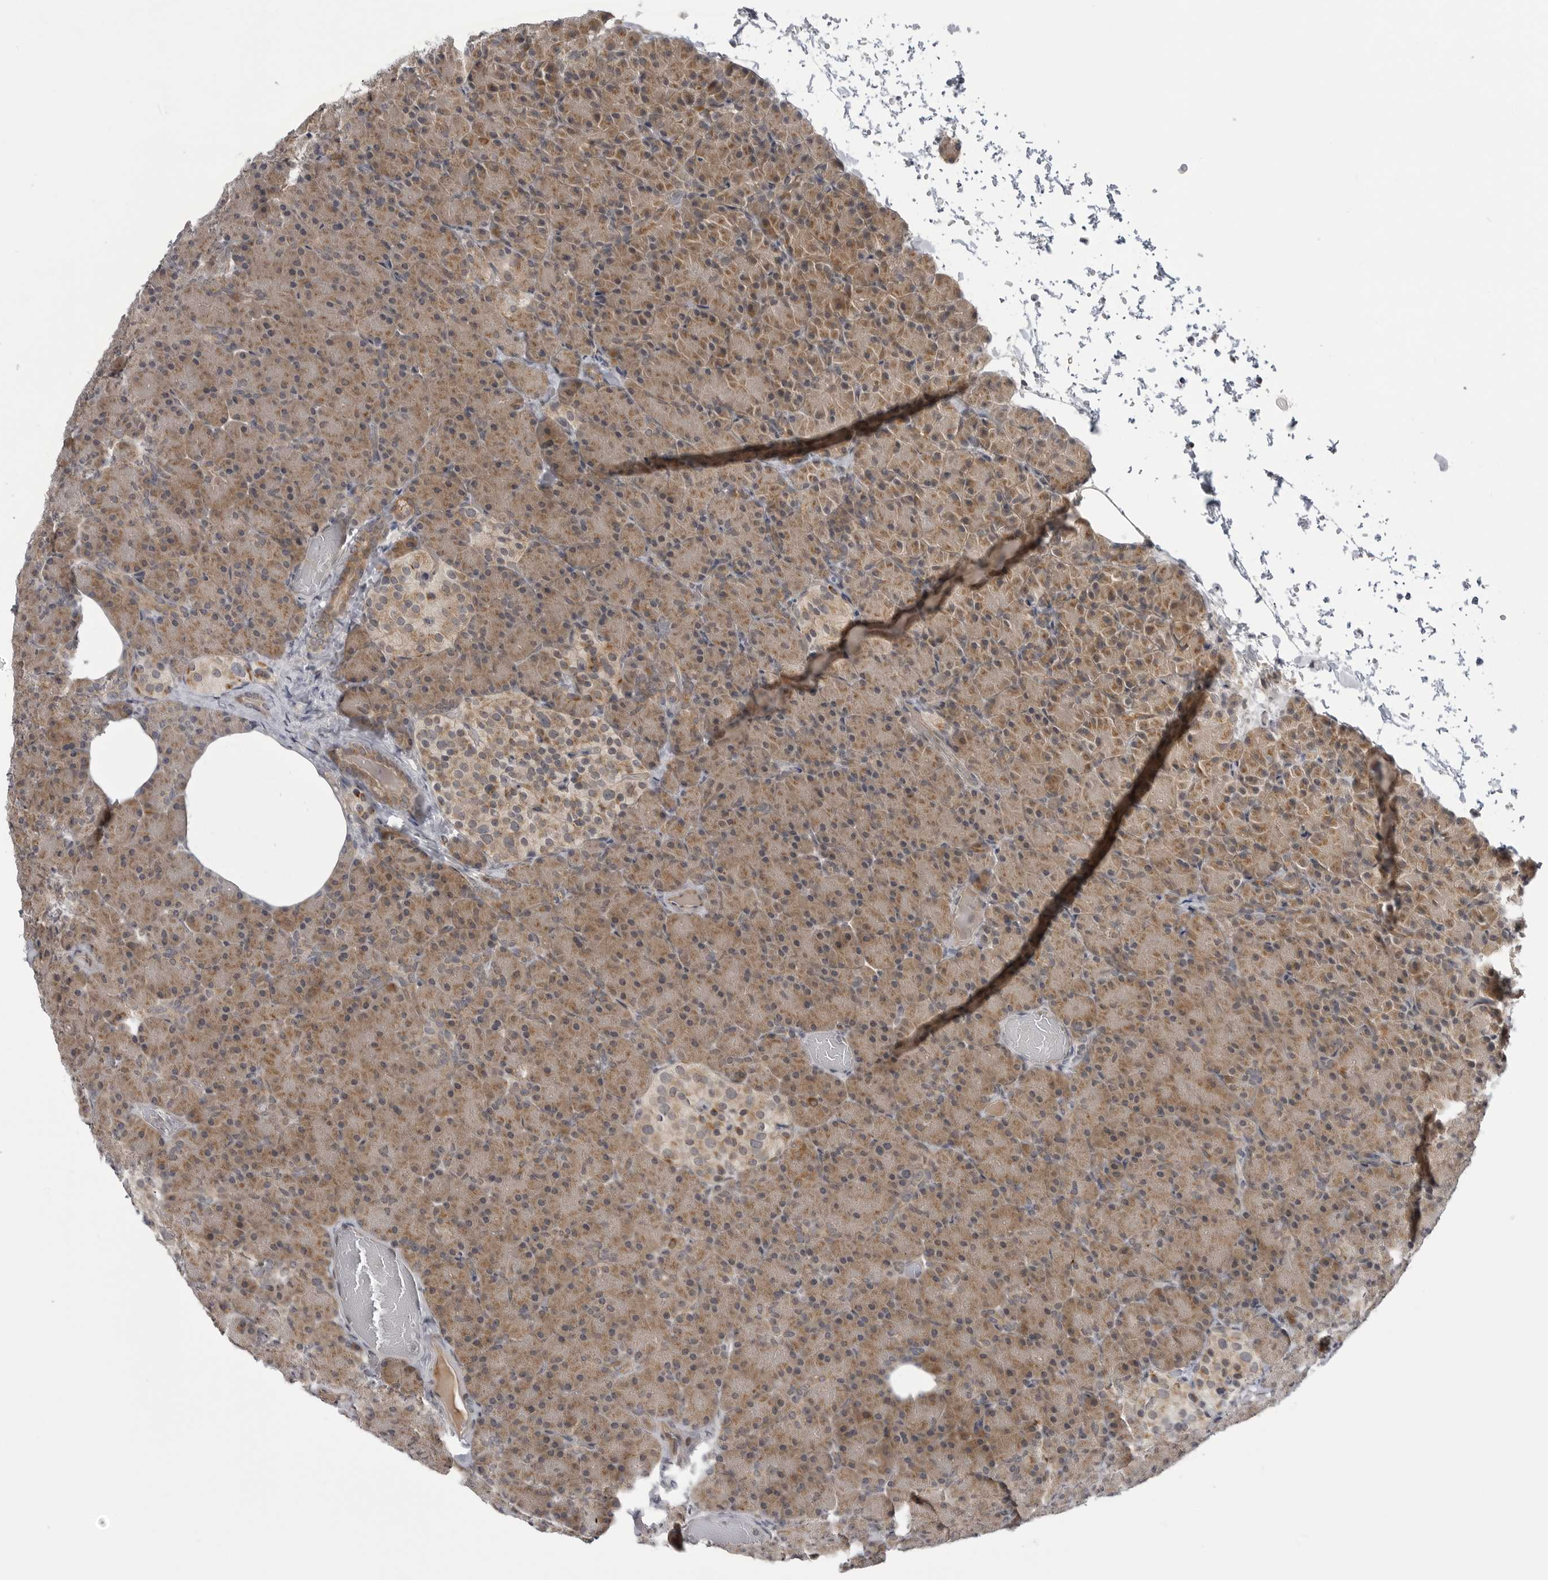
{"staining": {"intensity": "moderate", "quantity": ">75%", "location": "cytoplasmic/membranous,nuclear"}, "tissue": "pancreas", "cell_type": "Exocrine glandular cells", "image_type": "normal", "snomed": [{"axis": "morphology", "description": "Normal tissue, NOS"}, {"axis": "topography", "description": "Pancreas"}], "caption": "A photomicrograph showing moderate cytoplasmic/membranous,nuclear expression in approximately >75% of exocrine glandular cells in unremarkable pancreas, as visualized by brown immunohistochemical staining.", "gene": "LRRC45", "patient": {"sex": "female", "age": 43}}